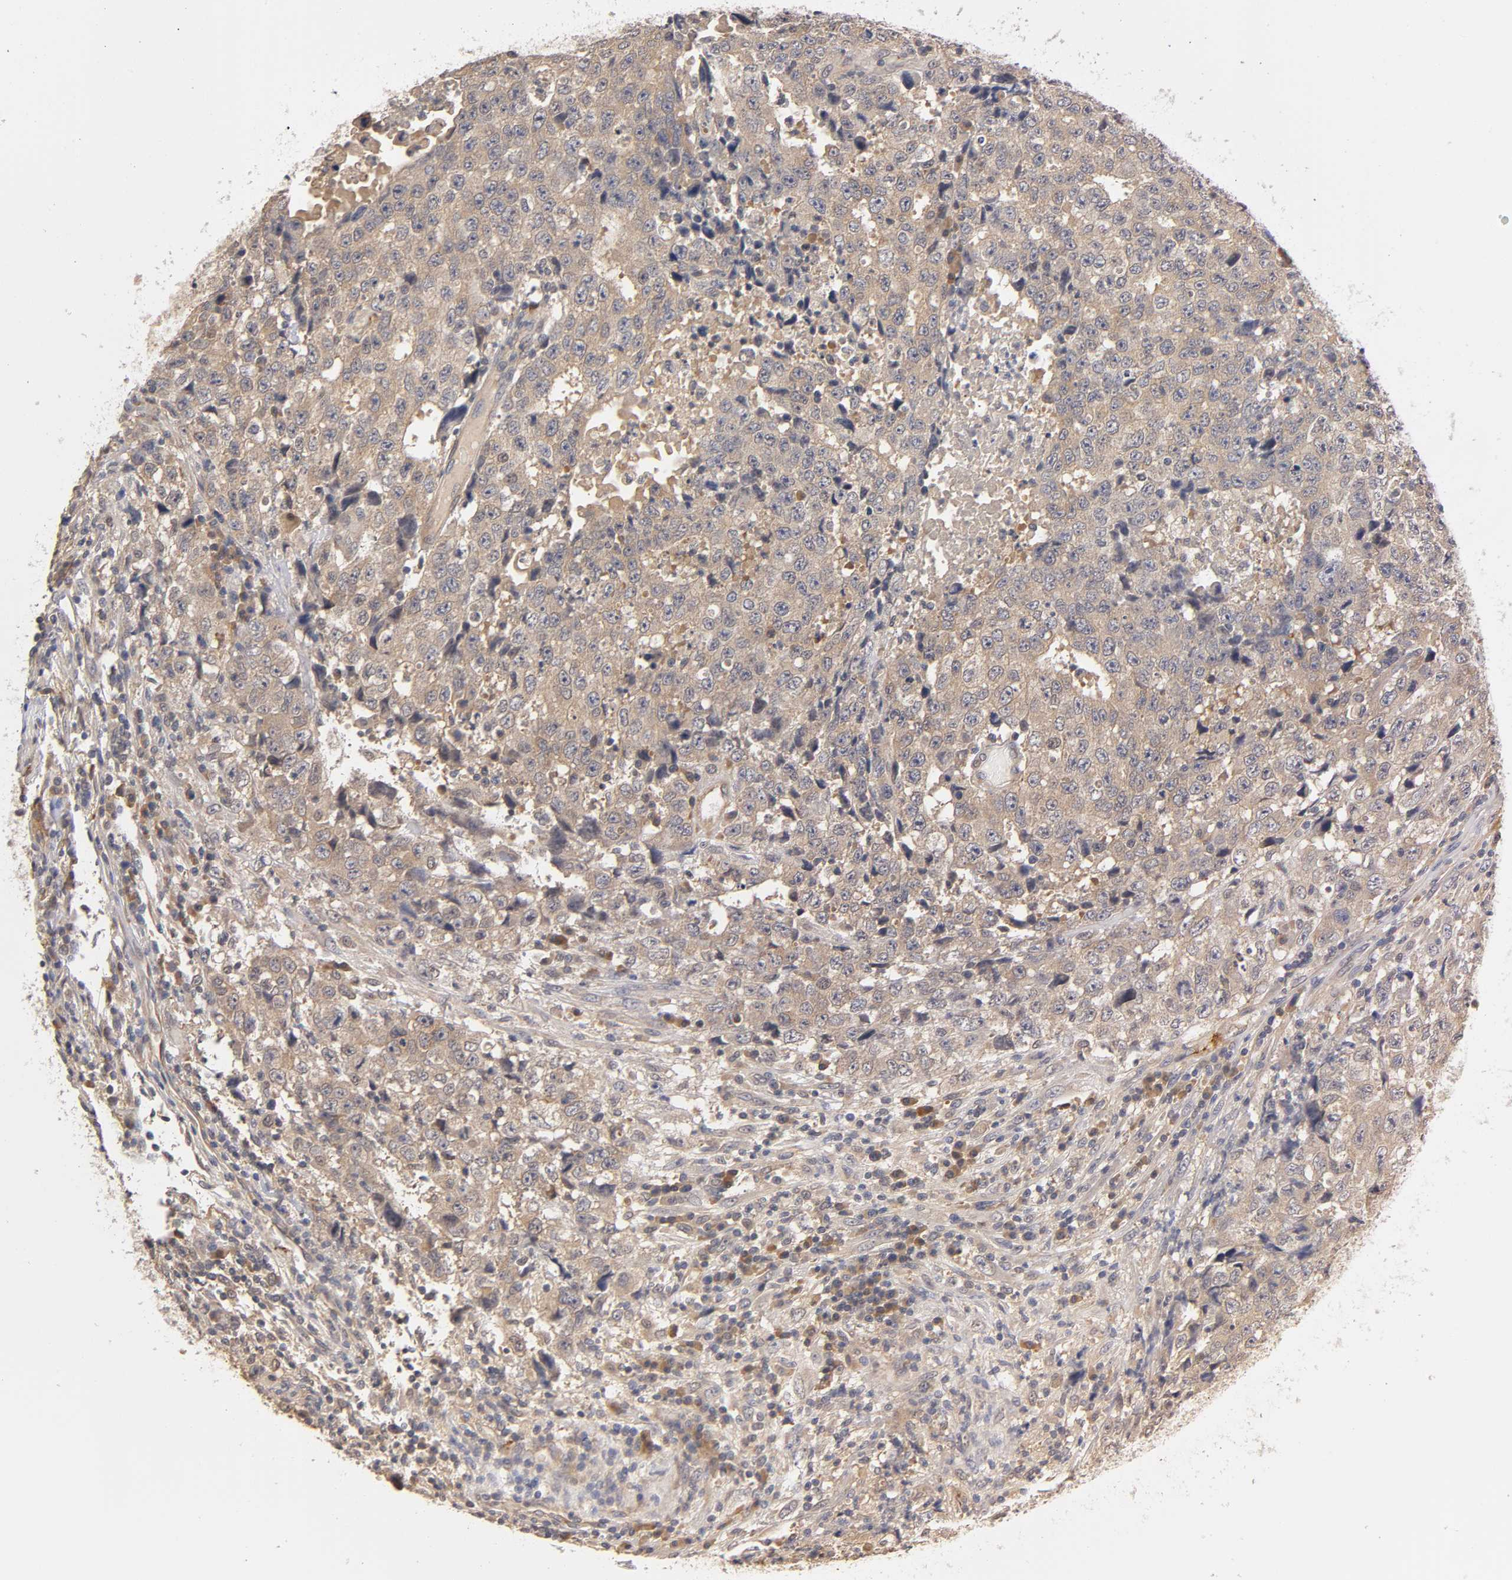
{"staining": {"intensity": "weak", "quantity": ">75%", "location": "cytoplasmic/membranous"}, "tissue": "testis cancer", "cell_type": "Tumor cells", "image_type": "cancer", "snomed": [{"axis": "morphology", "description": "Necrosis, NOS"}, {"axis": "morphology", "description": "Carcinoma, Embryonal, NOS"}, {"axis": "topography", "description": "Testis"}], "caption": "IHC (DAB) staining of human testis embryonal carcinoma displays weak cytoplasmic/membranous protein expression in about >75% of tumor cells. The protein is shown in brown color, while the nuclei are stained blue.", "gene": "PDE5A", "patient": {"sex": "male", "age": 19}}